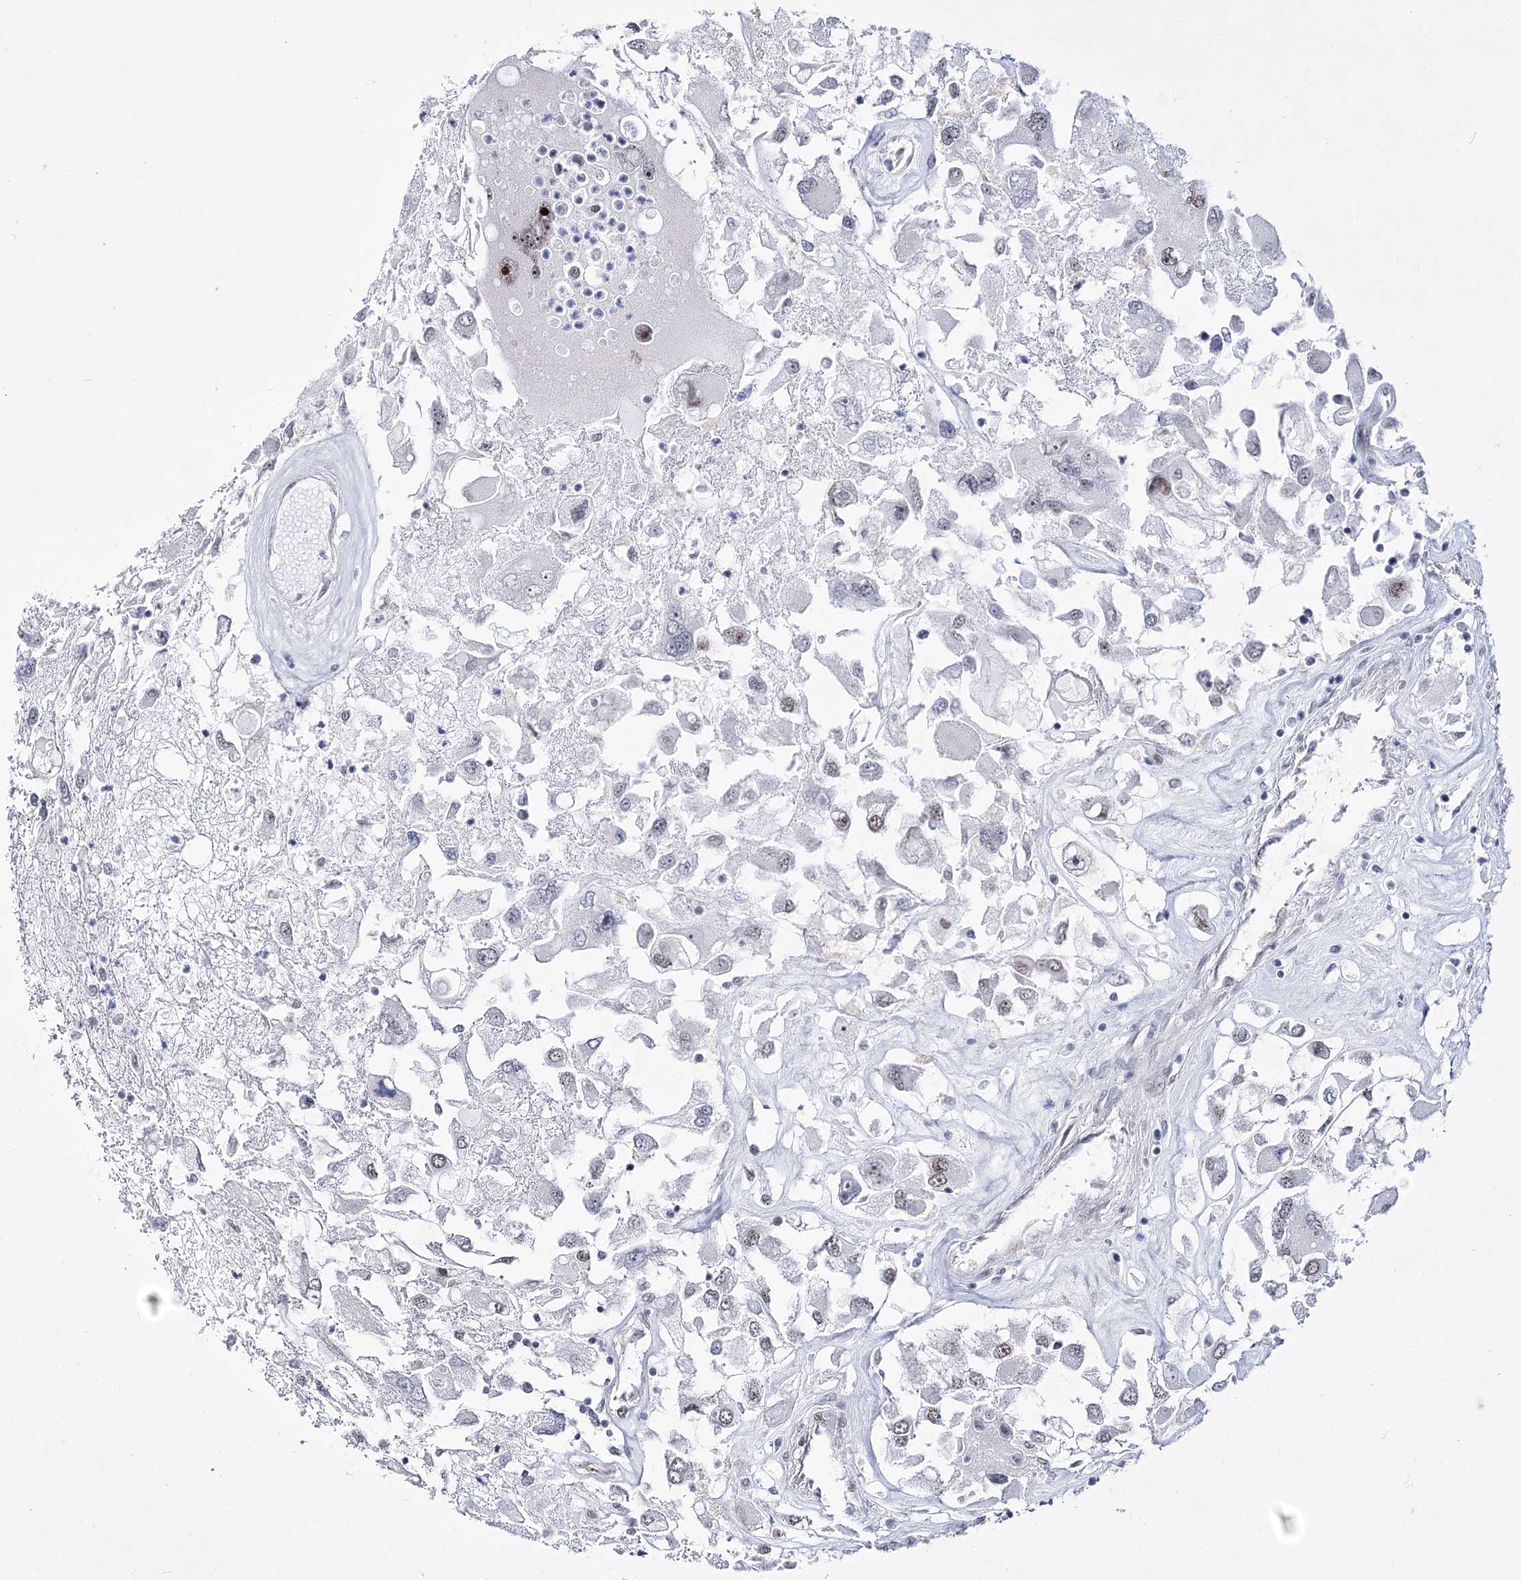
{"staining": {"intensity": "weak", "quantity": "<25%", "location": "nuclear"}, "tissue": "renal cancer", "cell_type": "Tumor cells", "image_type": "cancer", "snomed": [{"axis": "morphology", "description": "Adenocarcinoma, NOS"}, {"axis": "topography", "description": "Kidney"}], "caption": "High power microscopy micrograph of an IHC micrograph of renal adenocarcinoma, revealing no significant expression in tumor cells.", "gene": "NSUN2", "patient": {"sex": "female", "age": 52}}